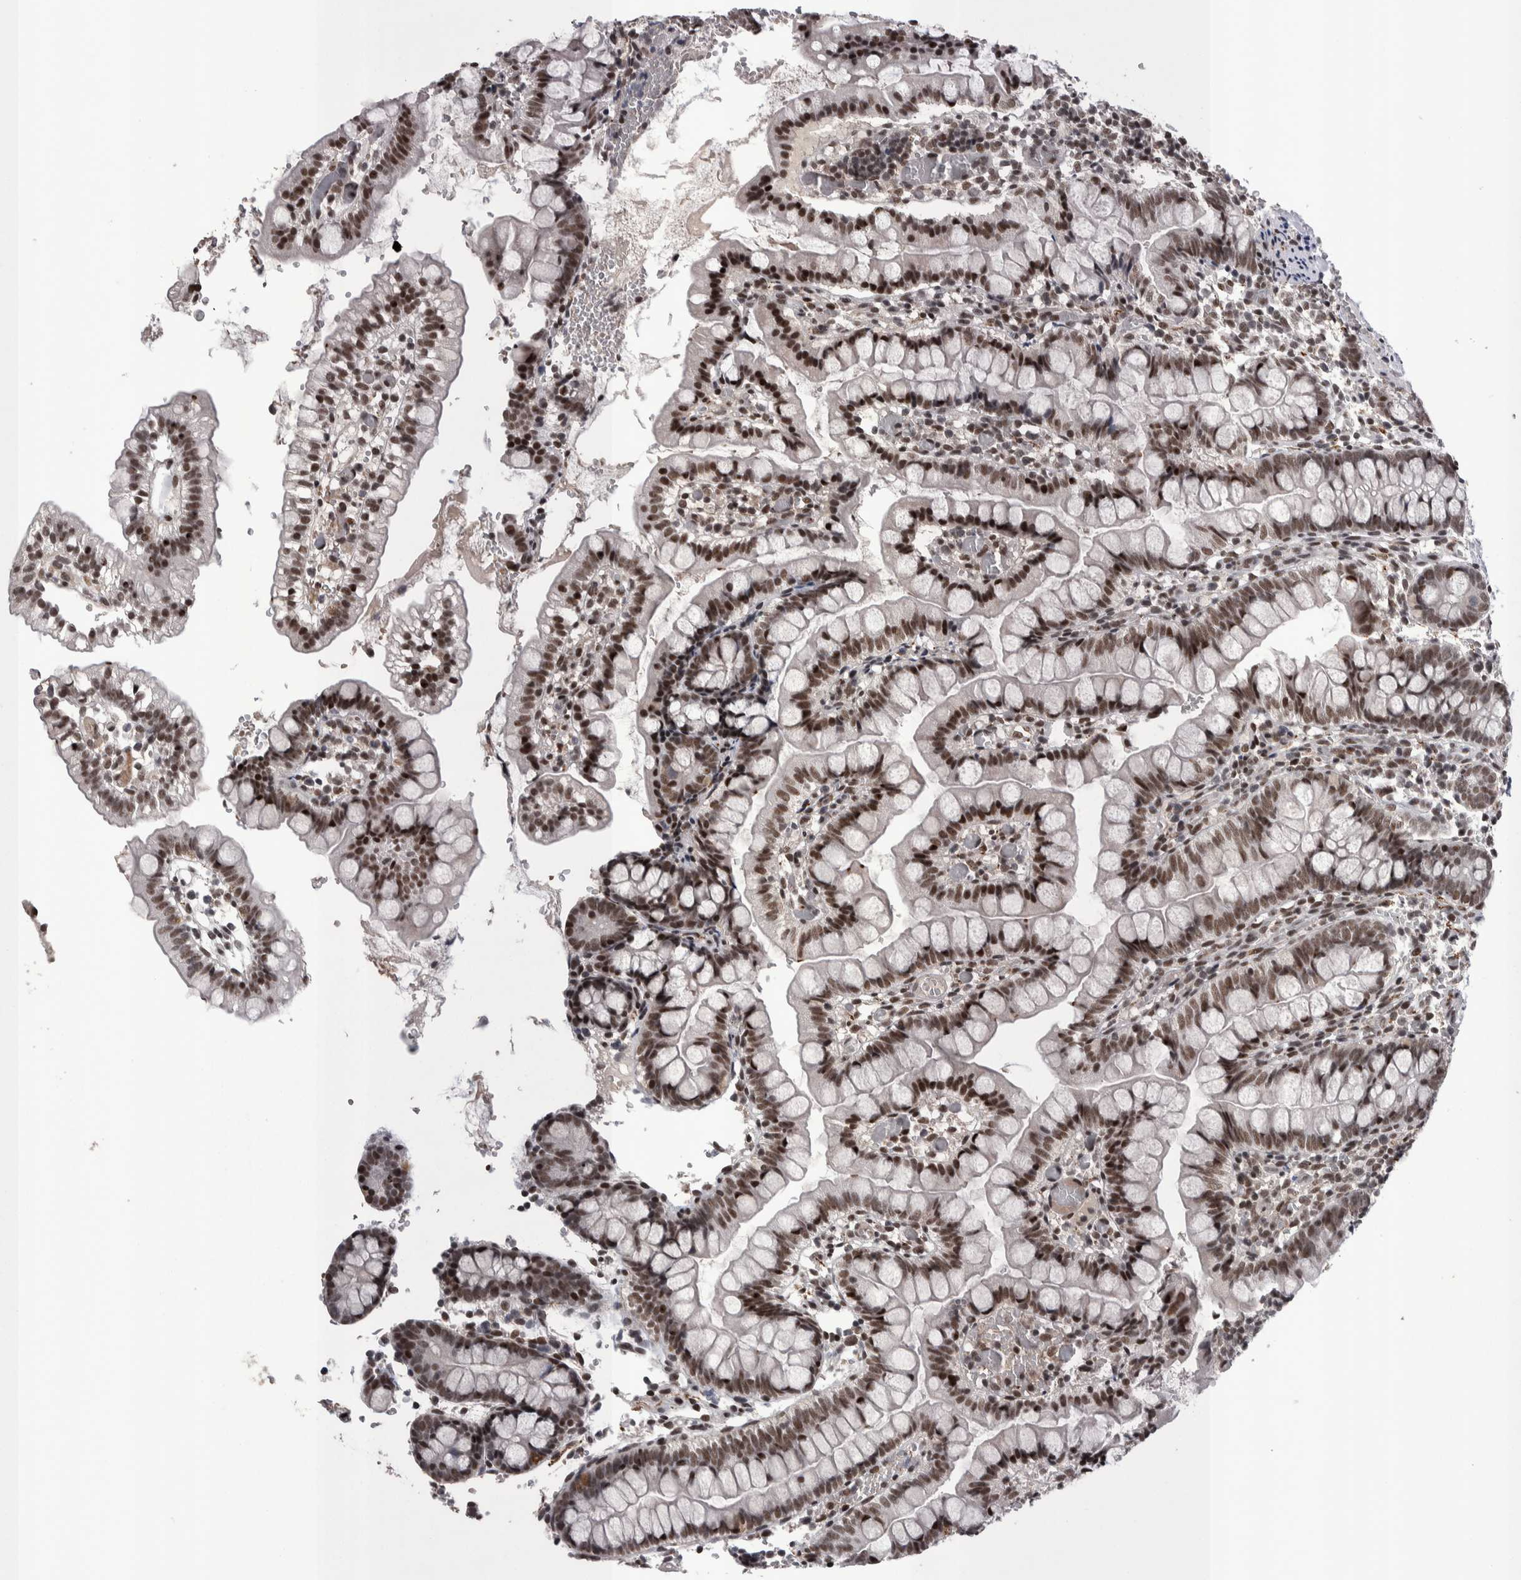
{"staining": {"intensity": "moderate", "quantity": ">75%", "location": "nuclear"}, "tissue": "small intestine", "cell_type": "Glandular cells", "image_type": "normal", "snomed": [{"axis": "morphology", "description": "Normal tissue, NOS"}, {"axis": "morphology", "description": "Developmental malformation"}, {"axis": "topography", "description": "Small intestine"}], "caption": "Unremarkable small intestine was stained to show a protein in brown. There is medium levels of moderate nuclear expression in approximately >75% of glandular cells. (DAB = brown stain, brightfield microscopy at high magnification).", "gene": "DMTF1", "patient": {"sex": "male"}}